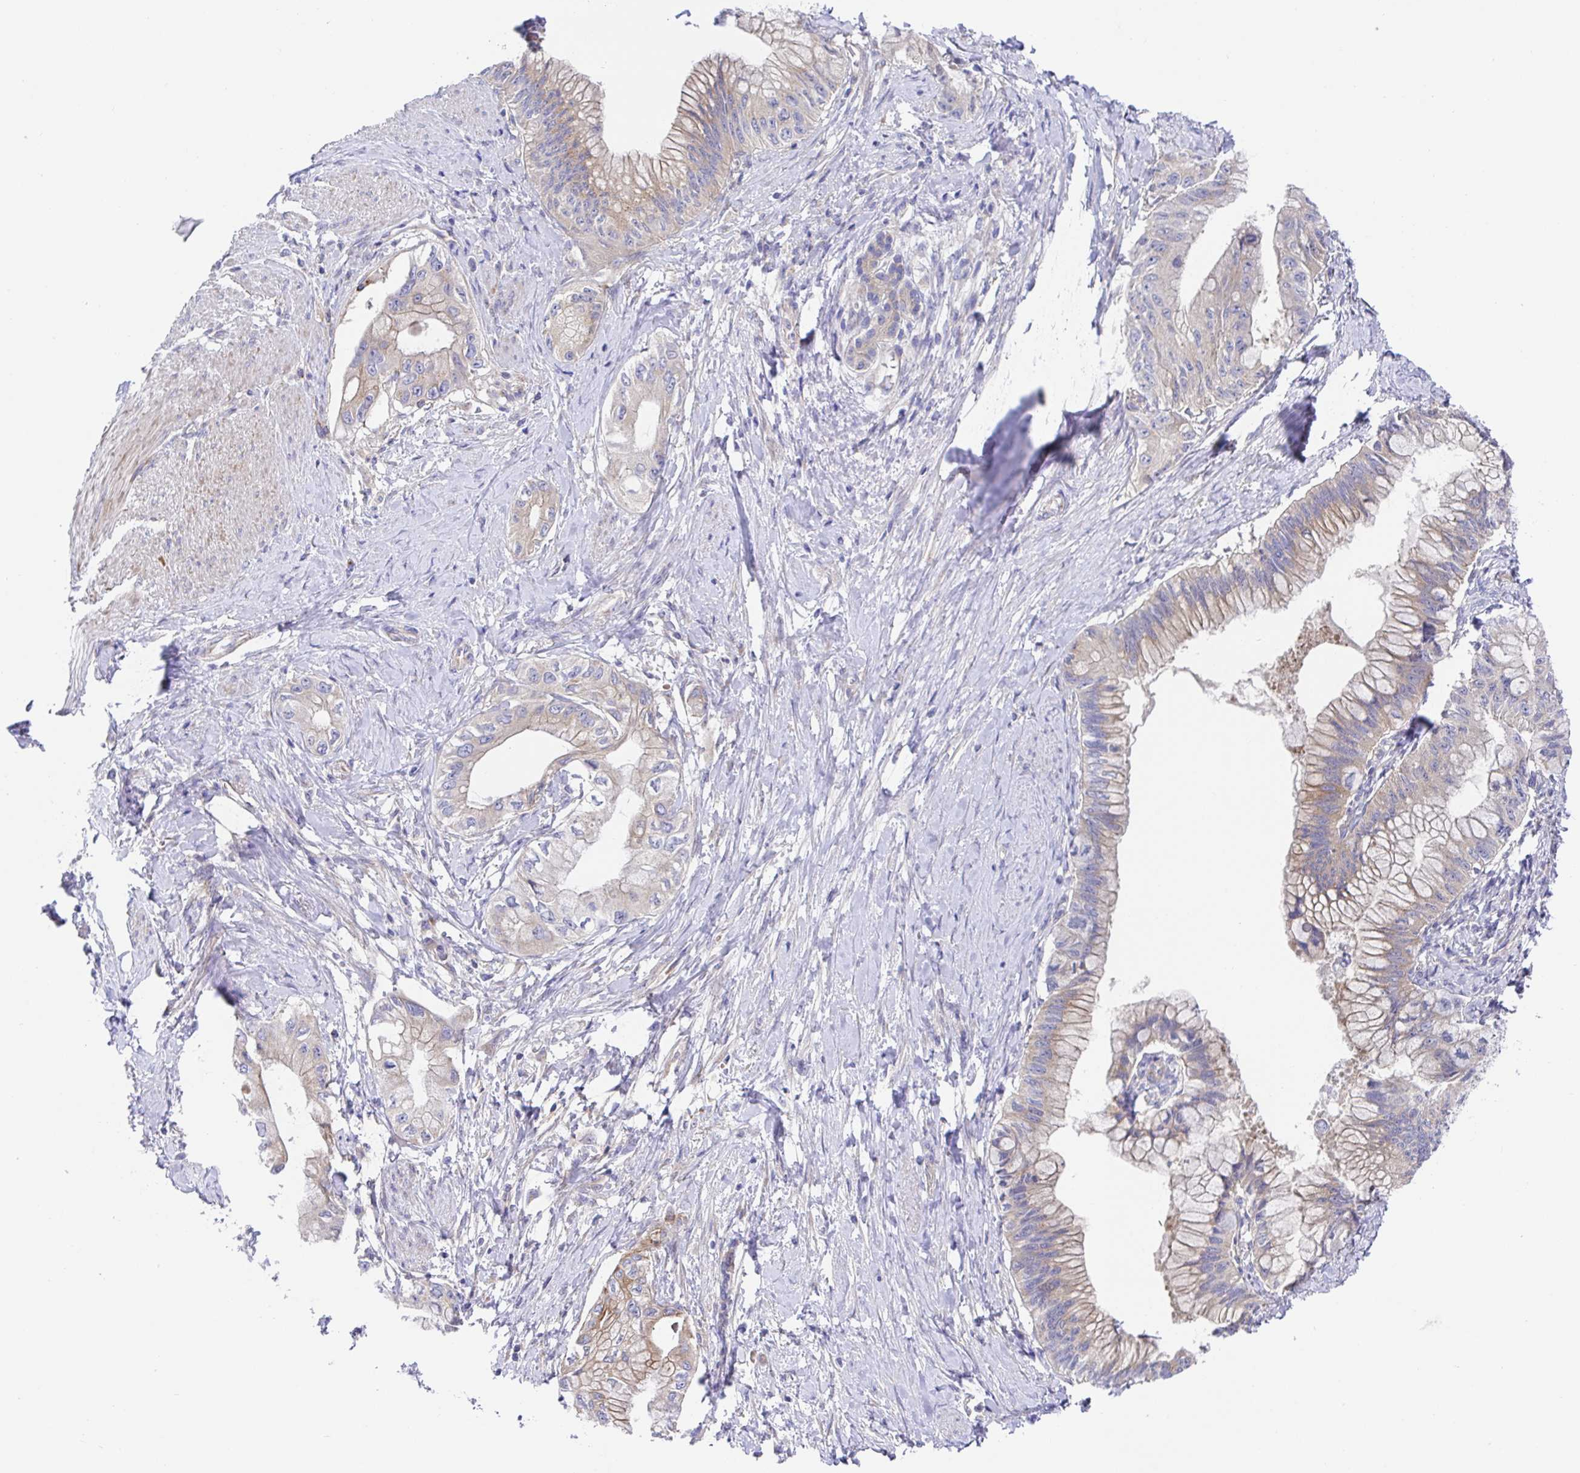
{"staining": {"intensity": "weak", "quantity": "25%-75%", "location": "cytoplasmic/membranous"}, "tissue": "pancreatic cancer", "cell_type": "Tumor cells", "image_type": "cancer", "snomed": [{"axis": "morphology", "description": "Adenocarcinoma, NOS"}, {"axis": "topography", "description": "Pancreas"}], "caption": "This is an image of immunohistochemistry (IHC) staining of adenocarcinoma (pancreatic), which shows weak expression in the cytoplasmic/membranous of tumor cells.", "gene": "GOLGA1", "patient": {"sex": "male", "age": 48}}